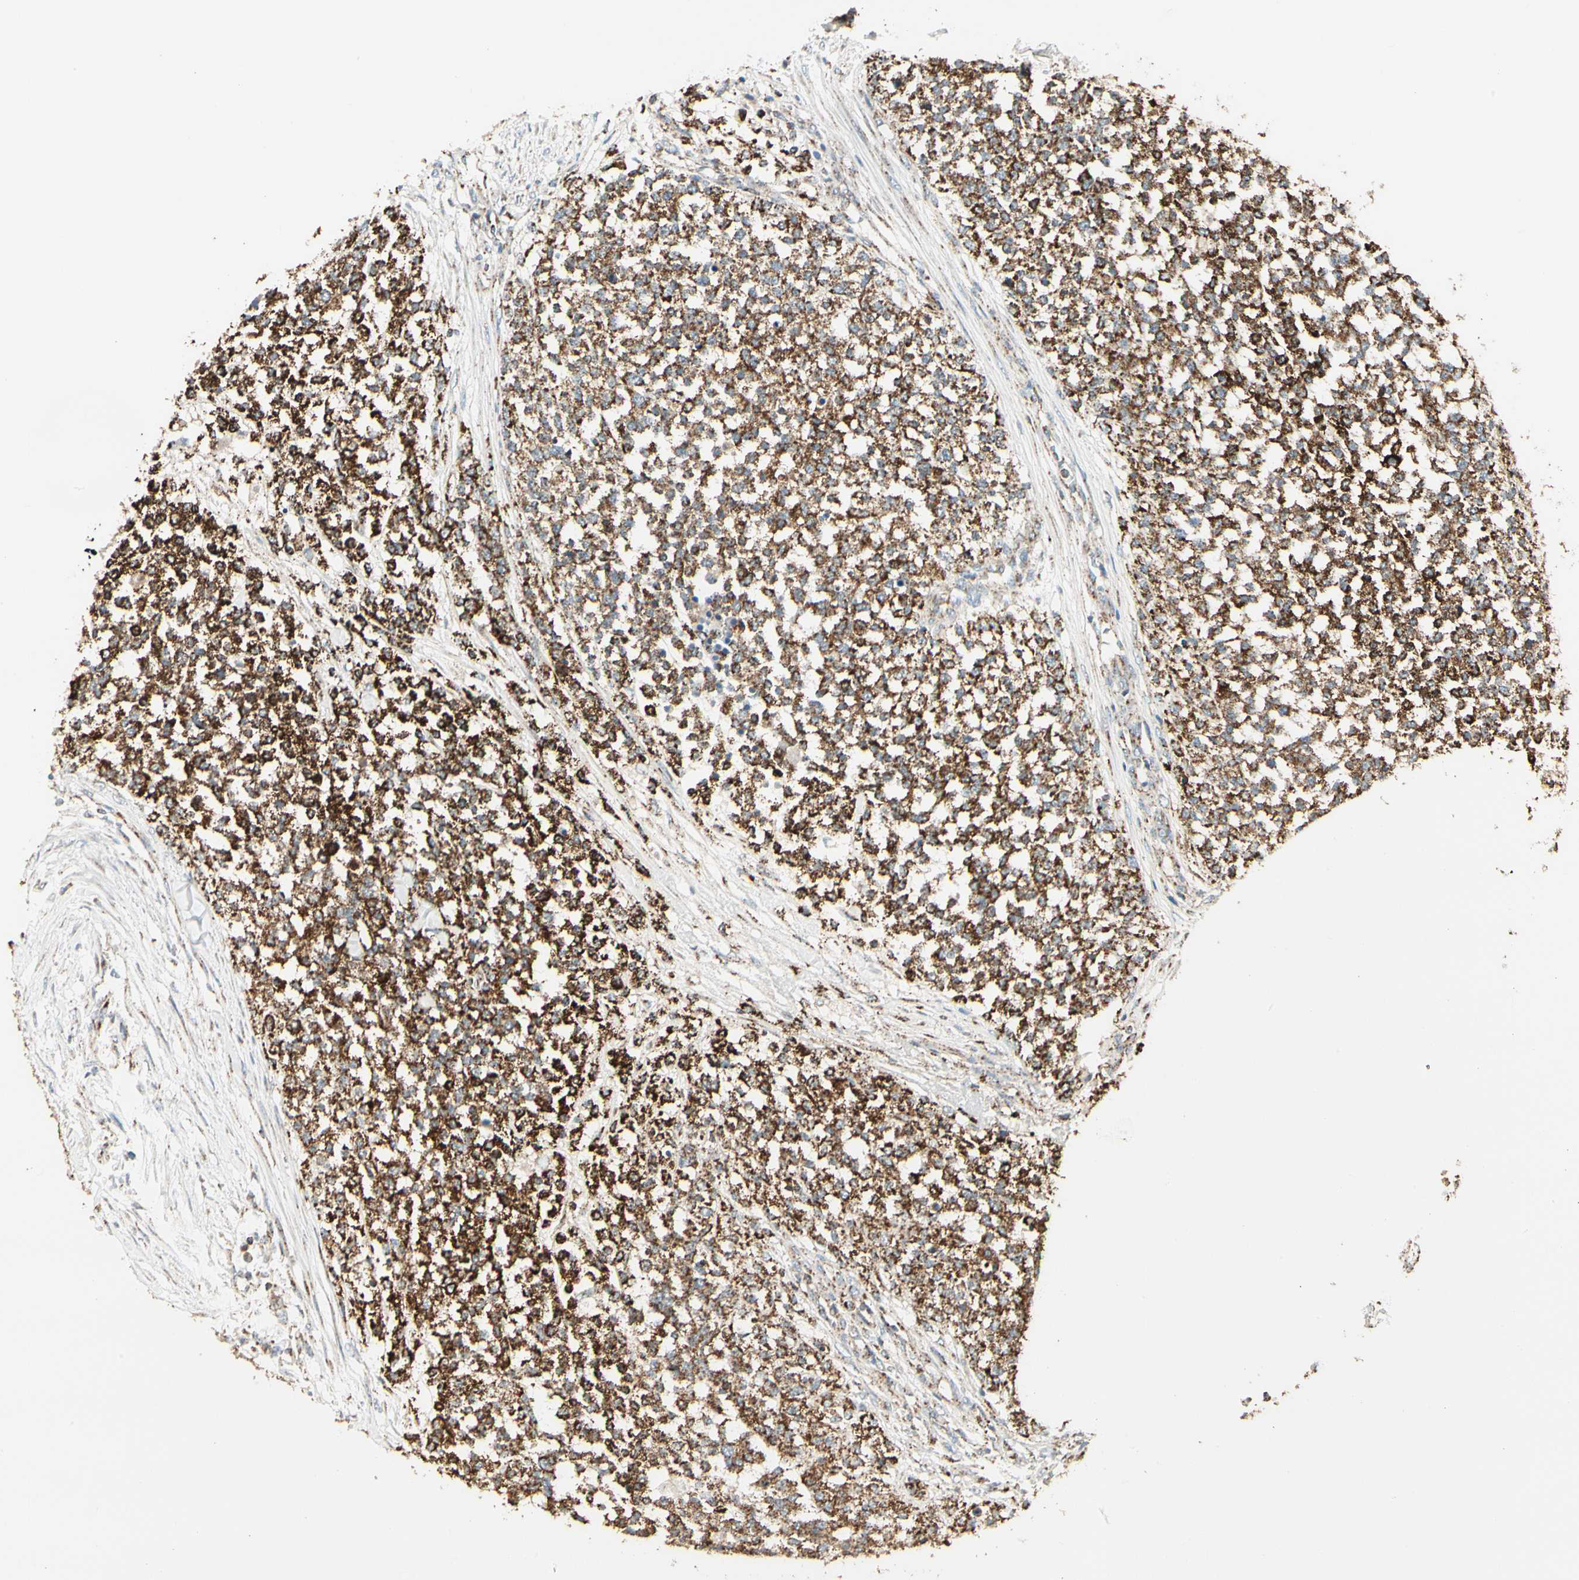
{"staining": {"intensity": "strong", "quantity": ">75%", "location": "cytoplasmic/membranous"}, "tissue": "testis cancer", "cell_type": "Tumor cells", "image_type": "cancer", "snomed": [{"axis": "morphology", "description": "Seminoma, NOS"}, {"axis": "topography", "description": "Testis"}], "caption": "A histopathology image of seminoma (testis) stained for a protein demonstrates strong cytoplasmic/membranous brown staining in tumor cells. (Stains: DAB in brown, nuclei in blue, Microscopy: brightfield microscopy at high magnification).", "gene": "ANKS6", "patient": {"sex": "male", "age": 59}}